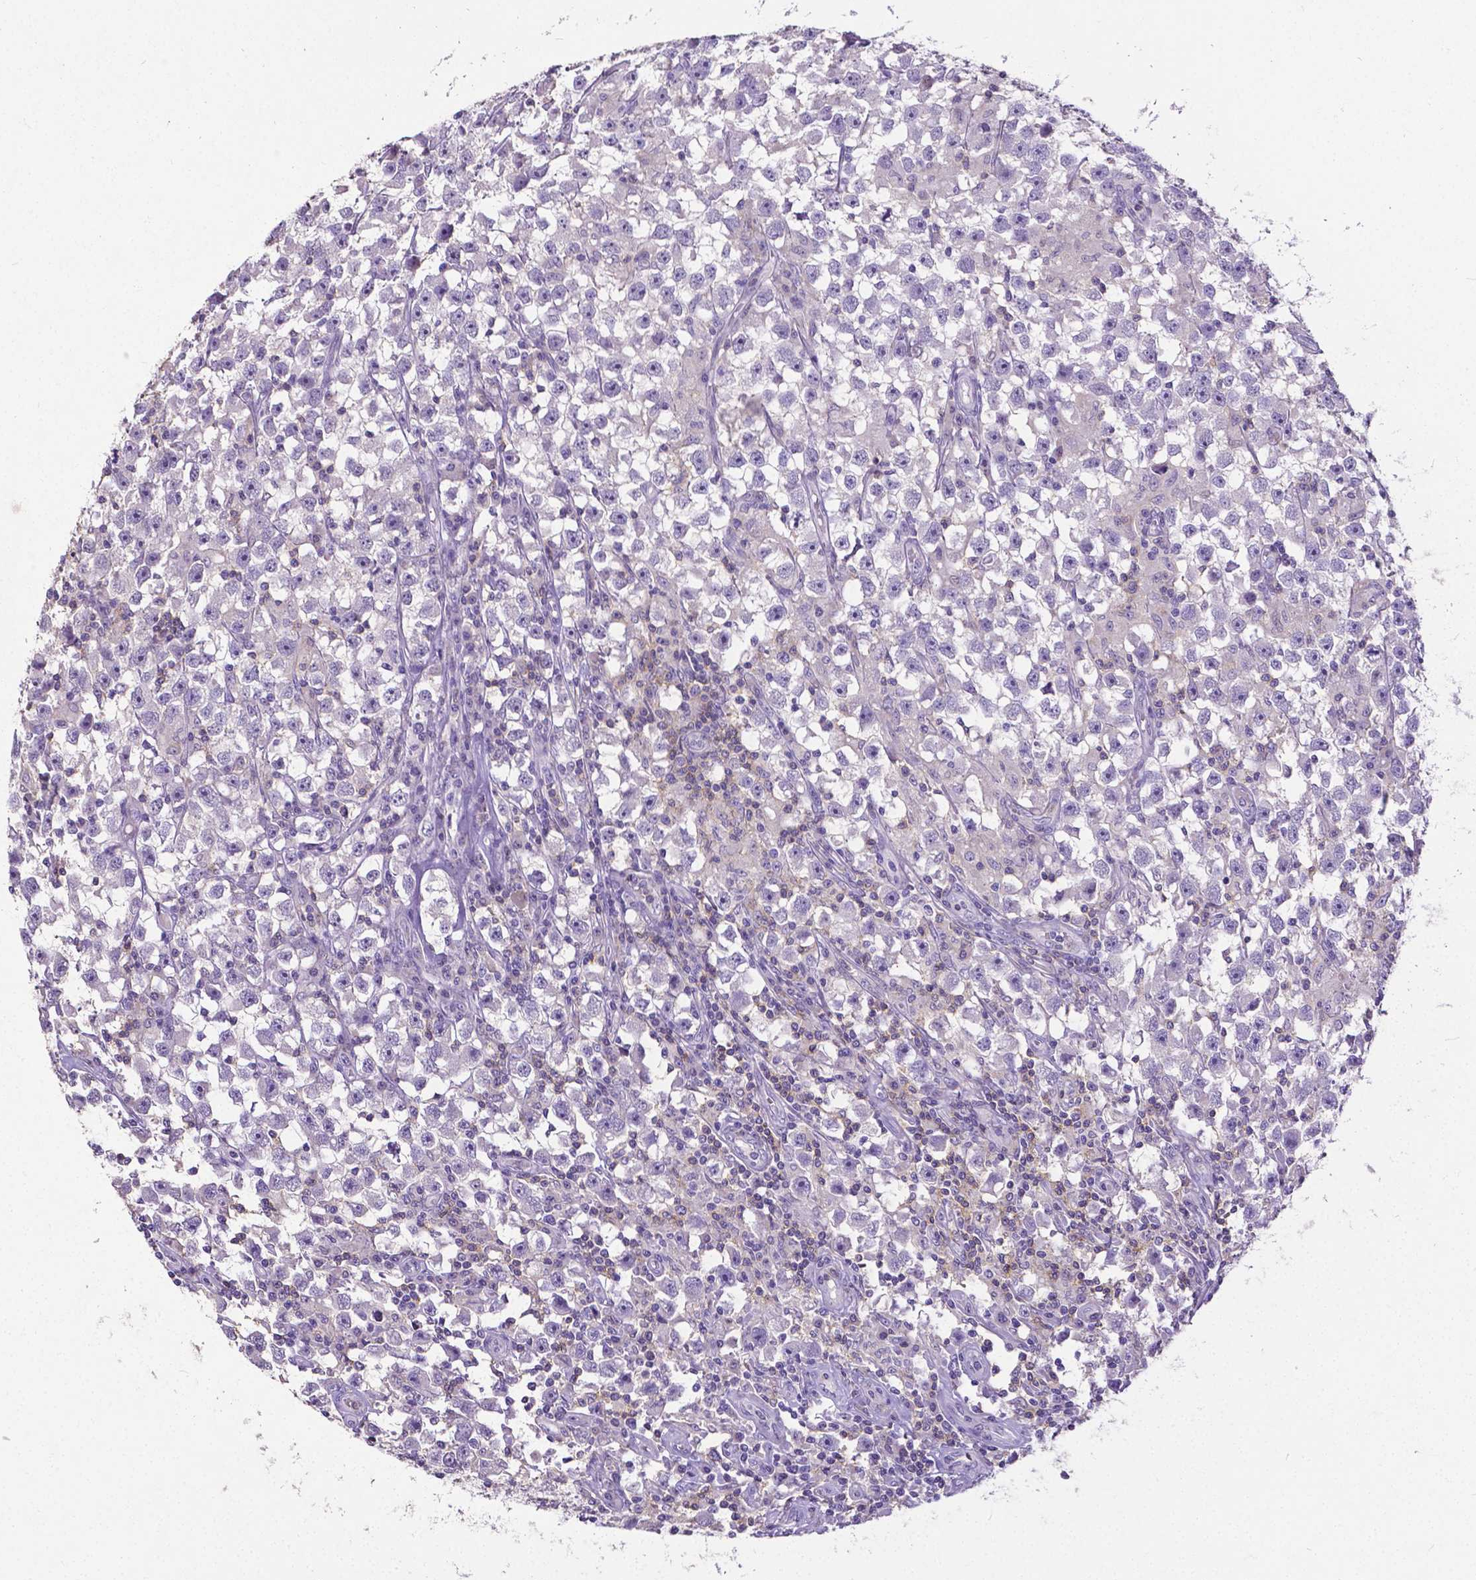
{"staining": {"intensity": "negative", "quantity": "none", "location": "none"}, "tissue": "testis cancer", "cell_type": "Tumor cells", "image_type": "cancer", "snomed": [{"axis": "morphology", "description": "Seminoma, NOS"}, {"axis": "topography", "description": "Testis"}], "caption": "DAB immunohistochemical staining of seminoma (testis) demonstrates no significant staining in tumor cells.", "gene": "CD4", "patient": {"sex": "male", "age": 33}}